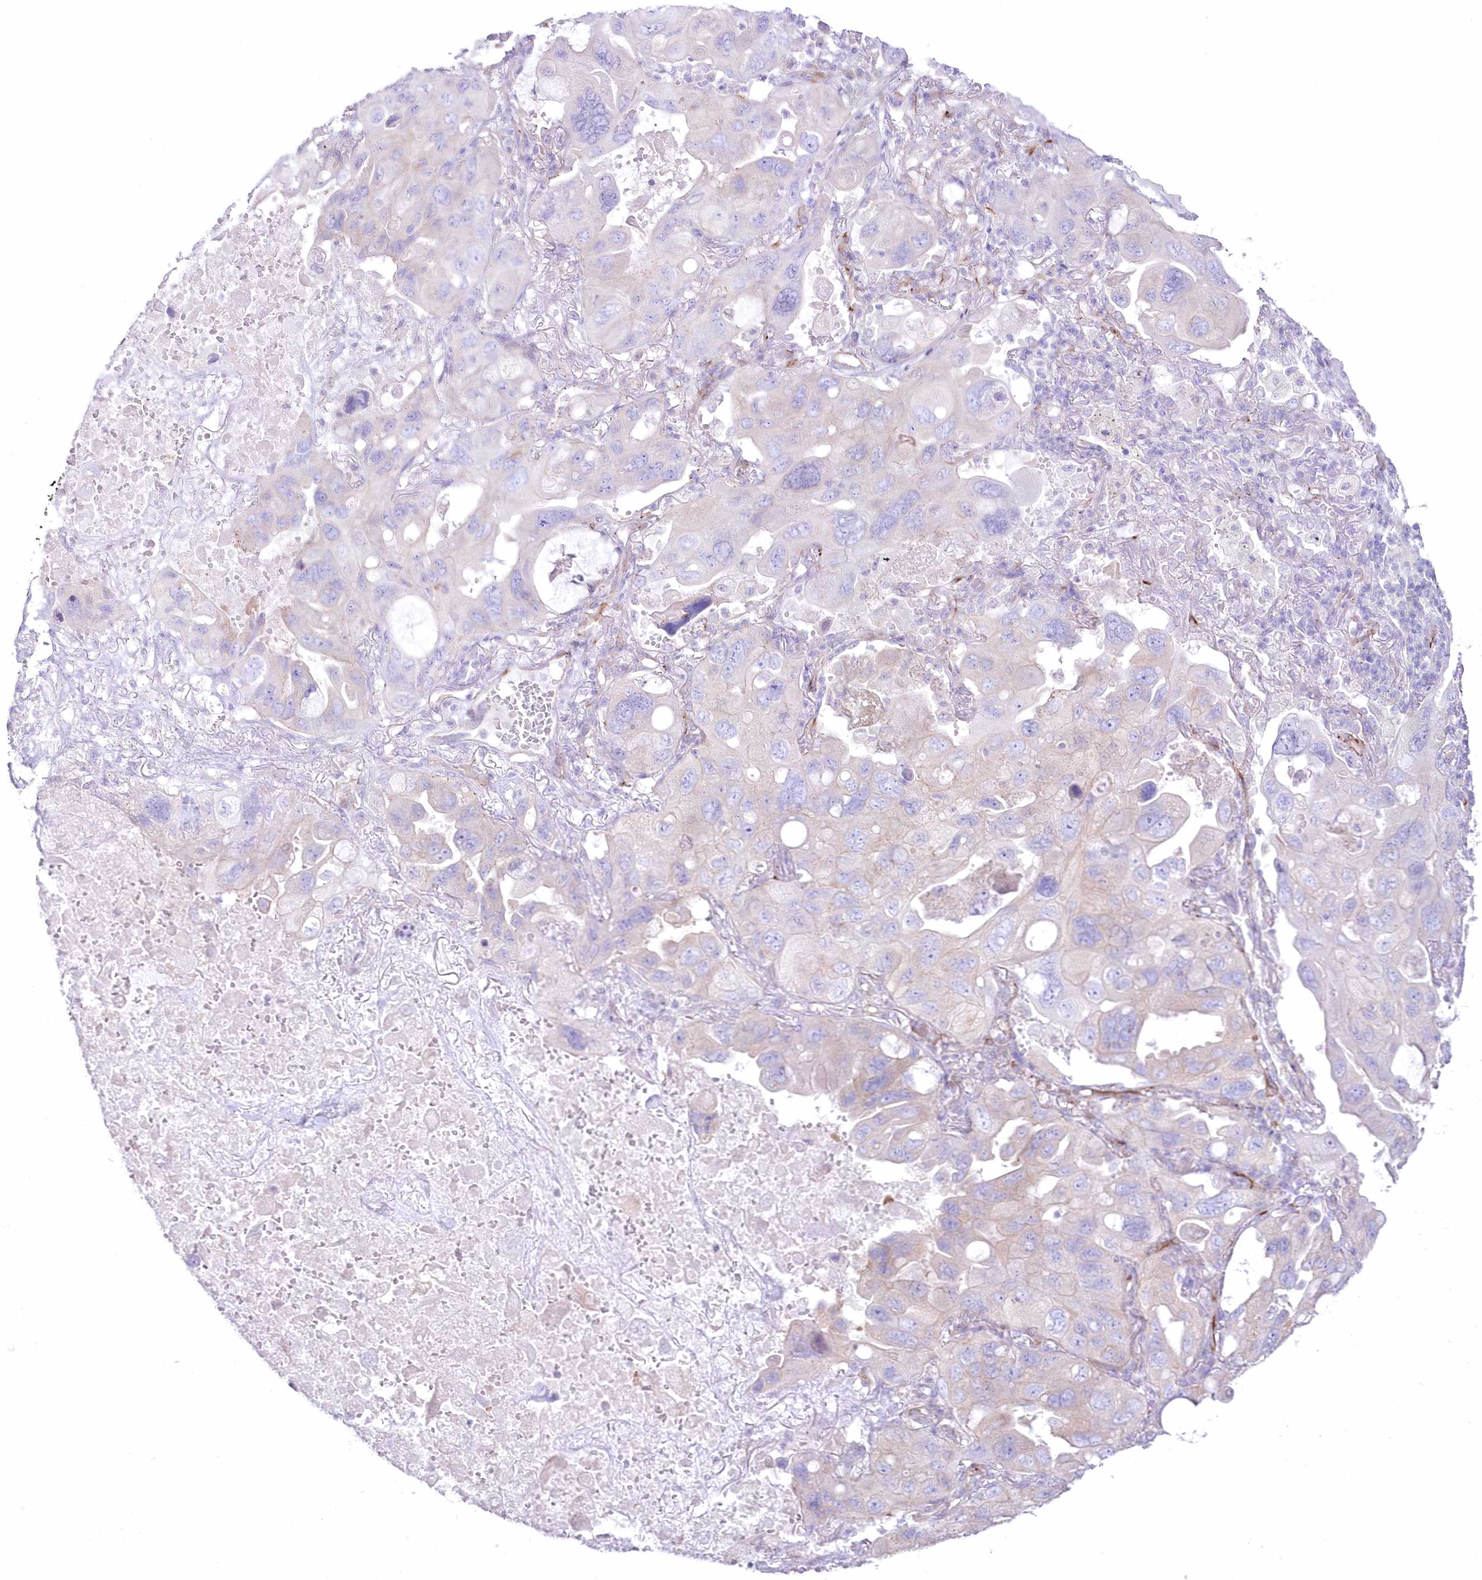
{"staining": {"intensity": "negative", "quantity": "none", "location": "none"}, "tissue": "lung cancer", "cell_type": "Tumor cells", "image_type": "cancer", "snomed": [{"axis": "morphology", "description": "Squamous cell carcinoma, NOS"}, {"axis": "topography", "description": "Lung"}], "caption": "DAB (3,3'-diaminobenzidine) immunohistochemical staining of human squamous cell carcinoma (lung) reveals no significant staining in tumor cells.", "gene": "ZNF843", "patient": {"sex": "female", "age": 73}}